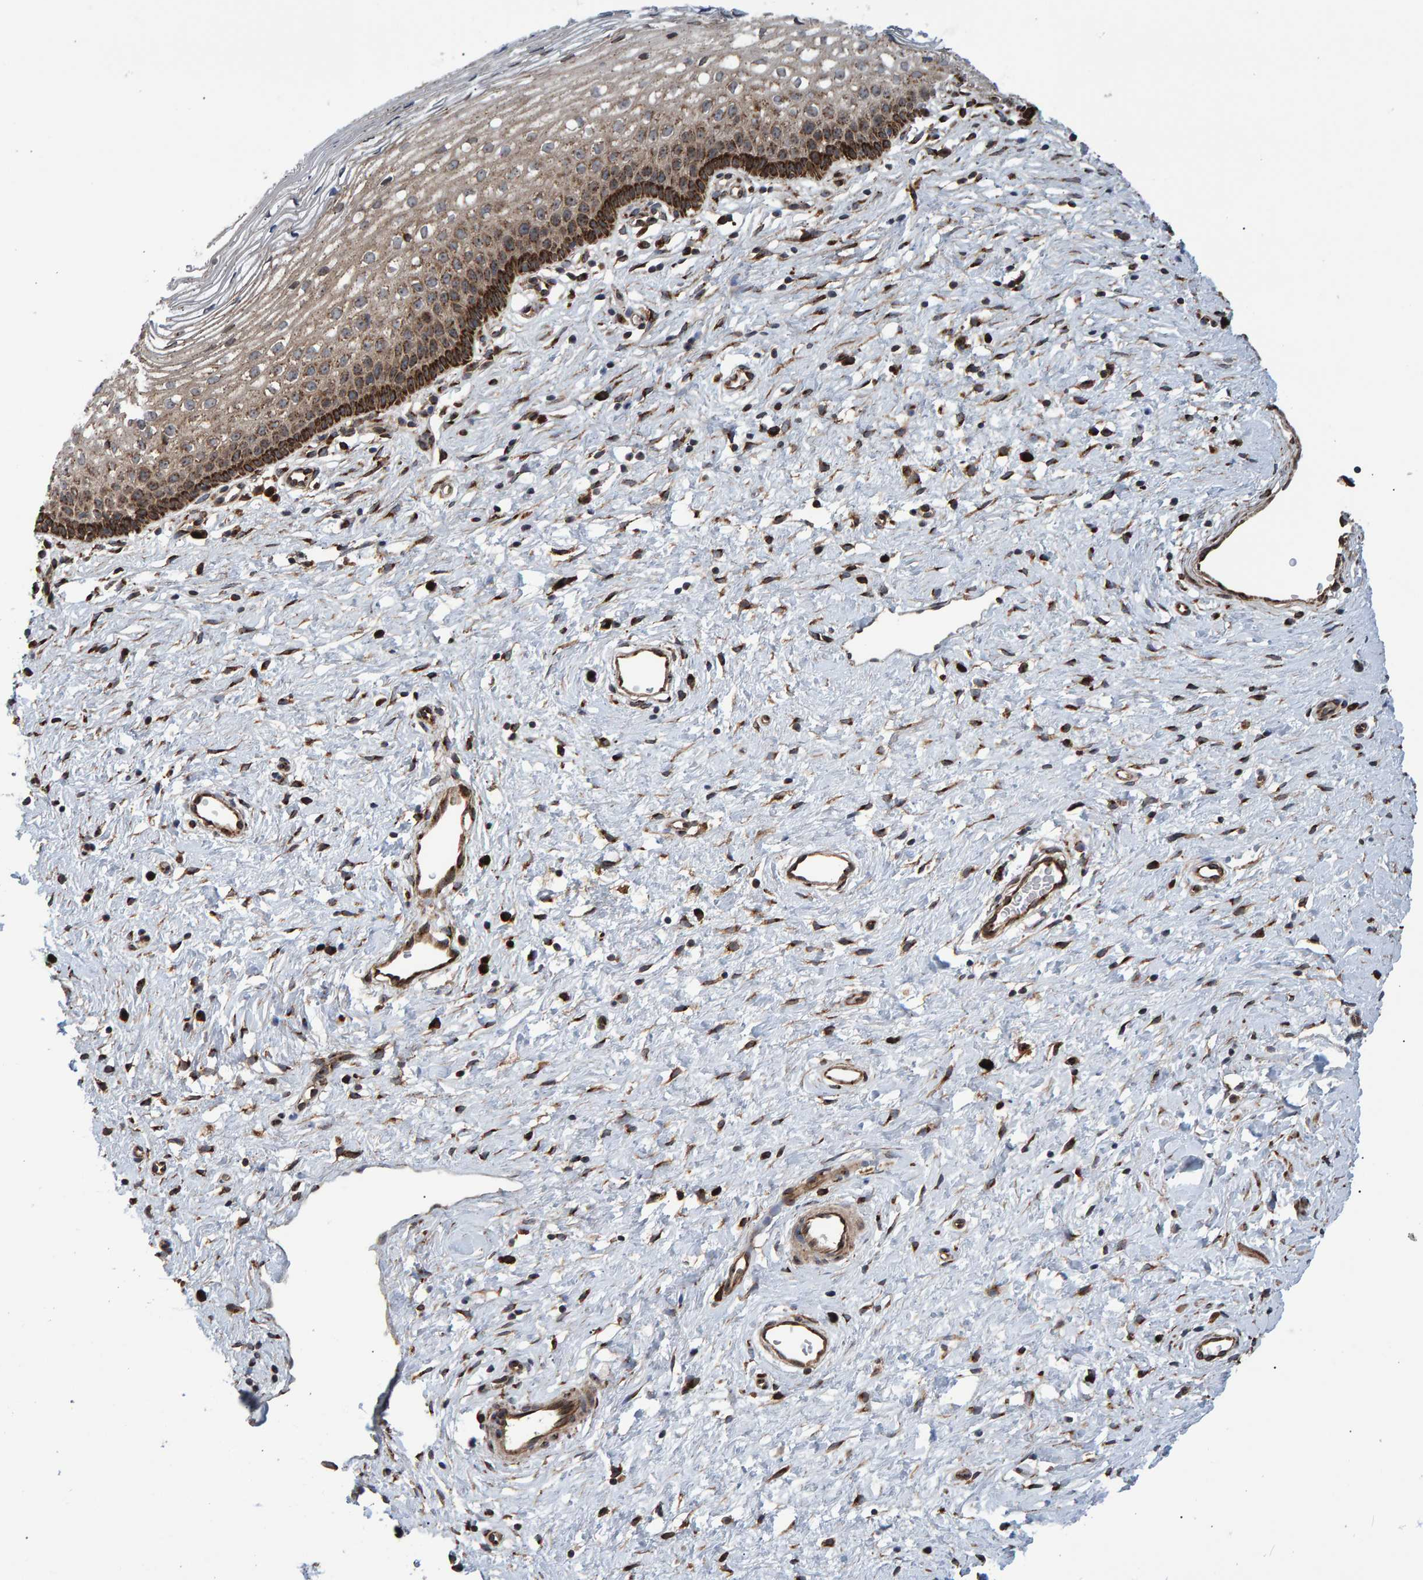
{"staining": {"intensity": "moderate", "quantity": ">75%", "location": "cytoplasmic/membranous"}, "tissue": "cervix", "cell_type": "Glandular cells", "image_type": "normal", "snomed": [{"axis": "morphology", "description": "Normal tissue, NOS"}, {"axis": "topography", "description": "Cervix"}], "caption": "Moderate cytoplasmic/membranous expression for a protein is identified in approximately >75% of glandular cells of benign cervix using IHC.", "gene": "FAM117A", "patient": {"sex": "female", "age": 27}}